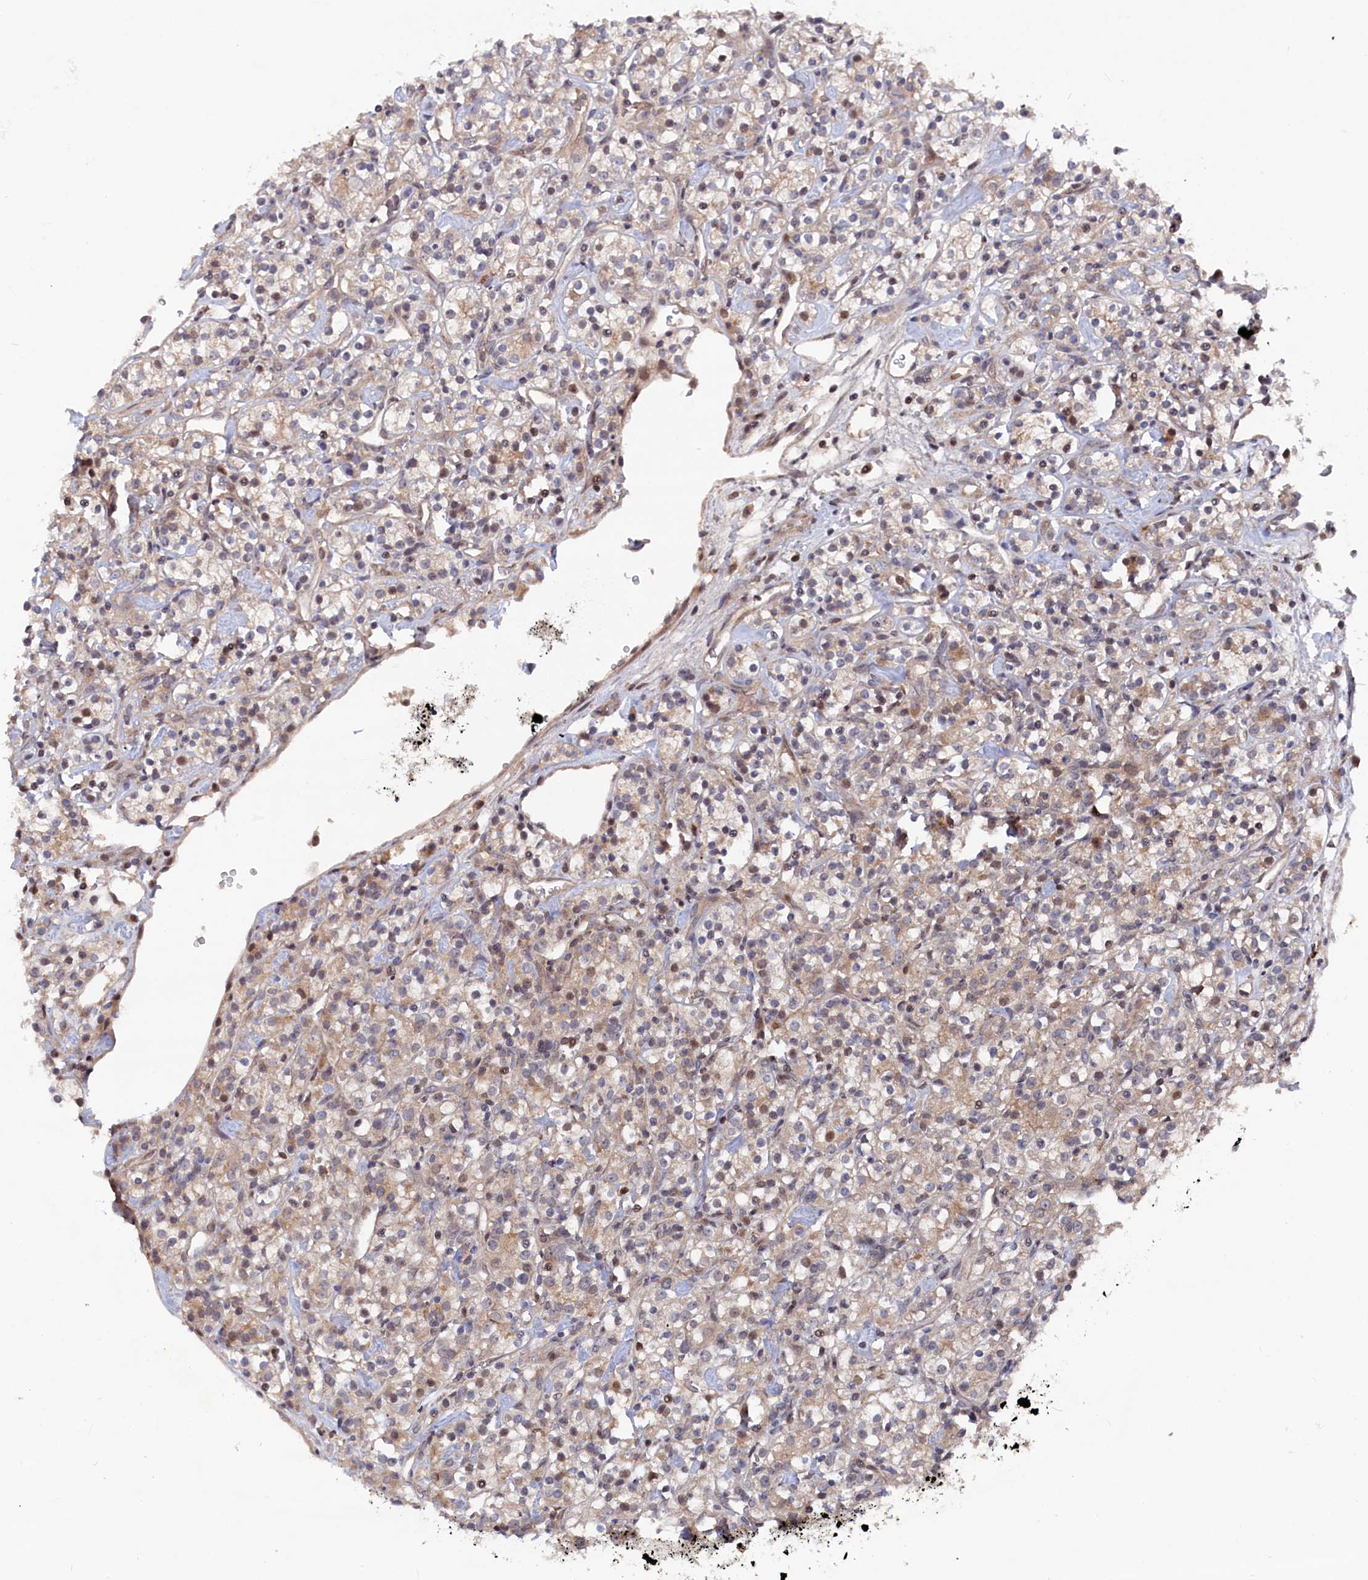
{"staining": {"intensity": "weak", "quantity": ">75%", "location": "cytoplasmic/membranous,nuclear"}, "tissue": "renal cancer", "cell_type": "Tumor cells", "image_type": "cancer", "snomed": [{"axis": "morphology", "description": "Adenocarcinoma, NOS"}, {"axis": "topography", "description": "Kidney"}], "caption": "This is an image of immunohistochemistry staining of renal cancer (adenocarcinoma), which shows weak expression in the cytoplasmic/membranous and nuclear of tumor cells.", "gene": "TMC5", "patient": {"sex": "male", "age": 77}}